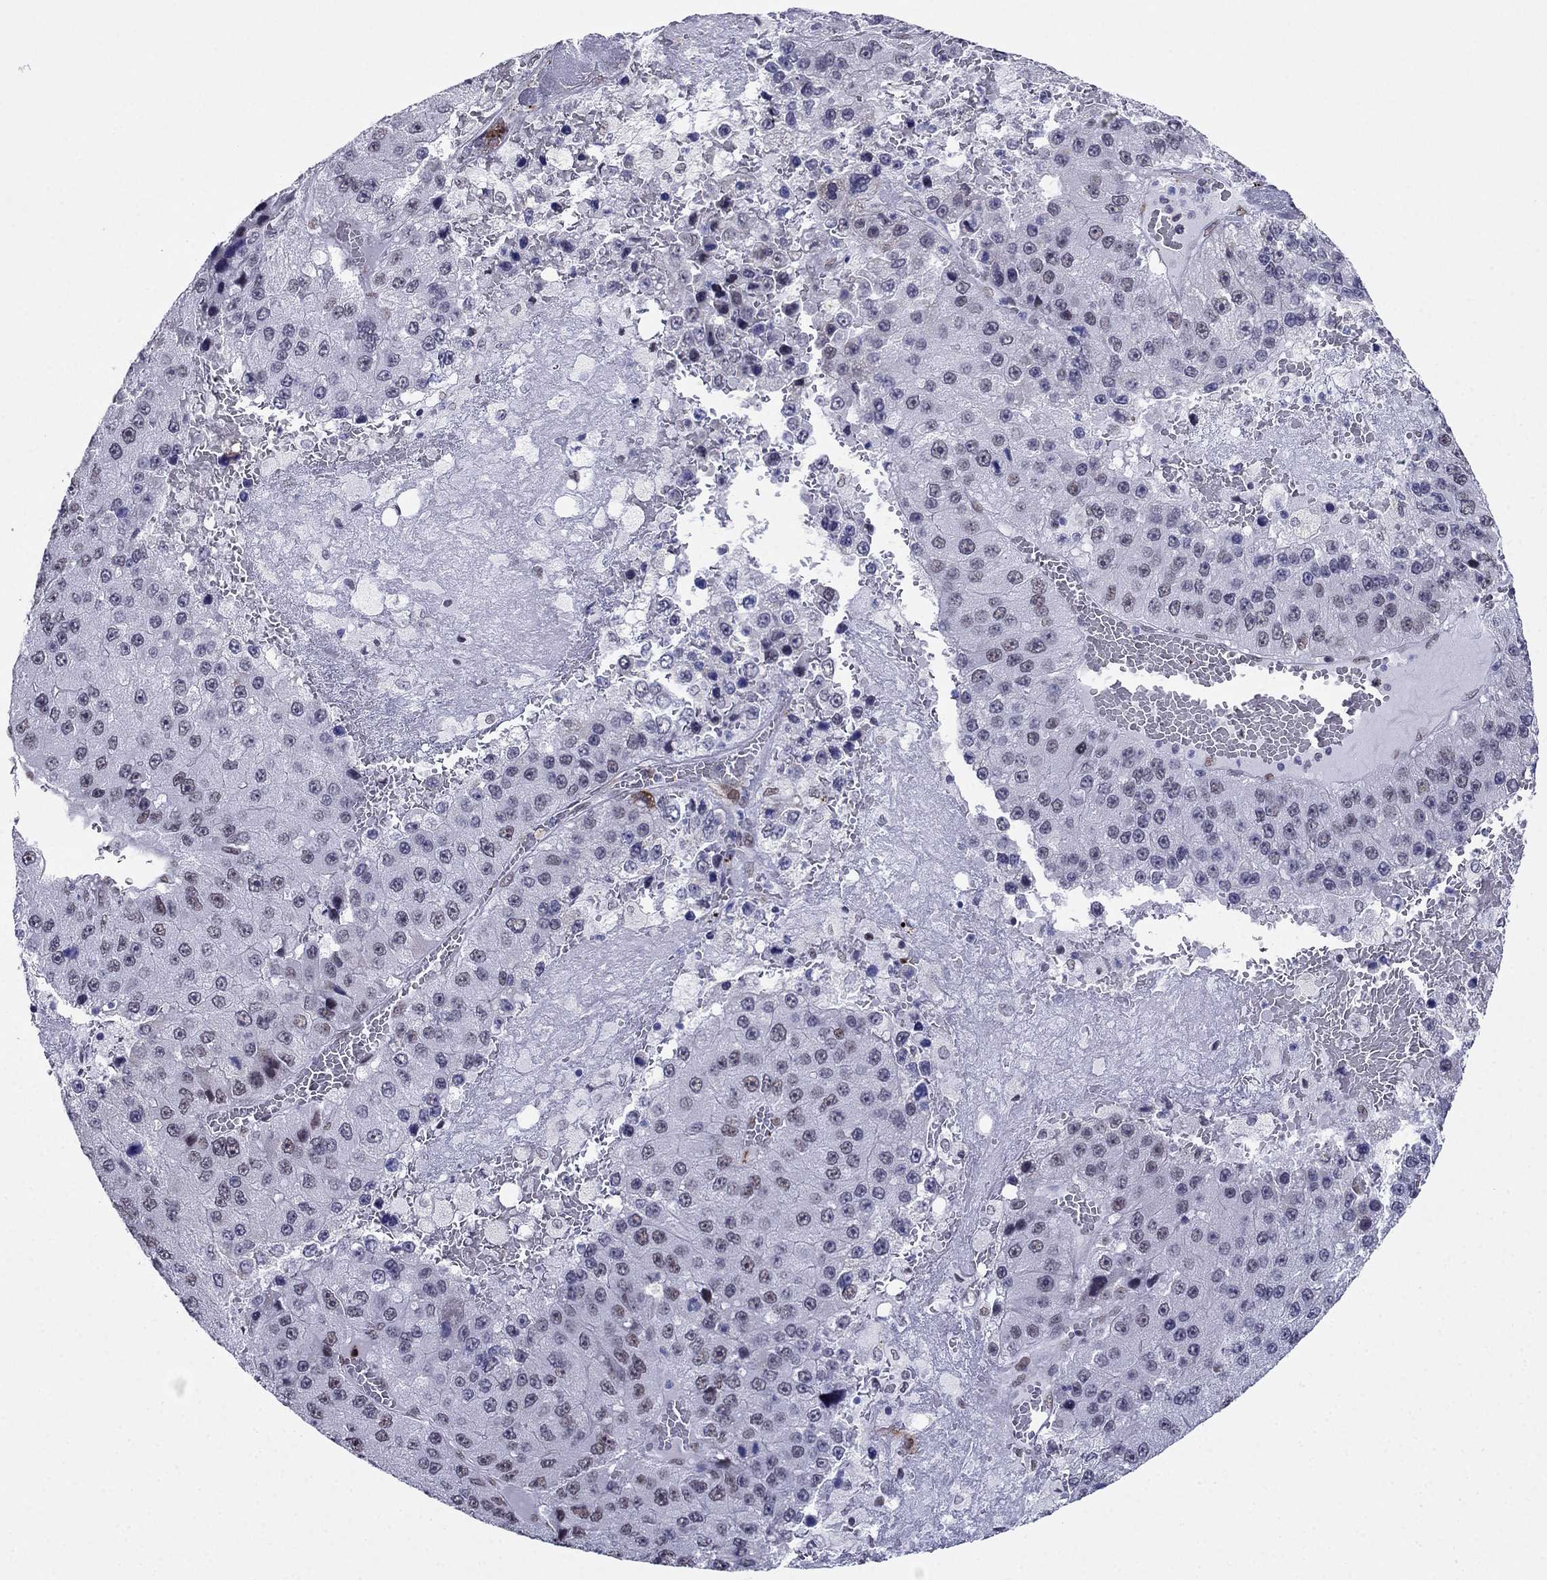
{"staining": {"intensity": "negative", "quantity": "none", "location": "none"}, "tissue": "liver cancer", "cell_type": "Tumor cells", "image_type": "cancer", "snomed": [{"axis": "morphology", "description": "Carcinoma, Hepatocellular, NOS"}, {"axis": "topography", "description": "Liver"}], "caption": "High power microscopy image of an immunohistochemistry micrograph of liver cancer (hepatocellular carcinoma), revealing no significant staining in tumor cells.", "gene": "PPM1G", "patient": {"sex": "female", "age": 73}}